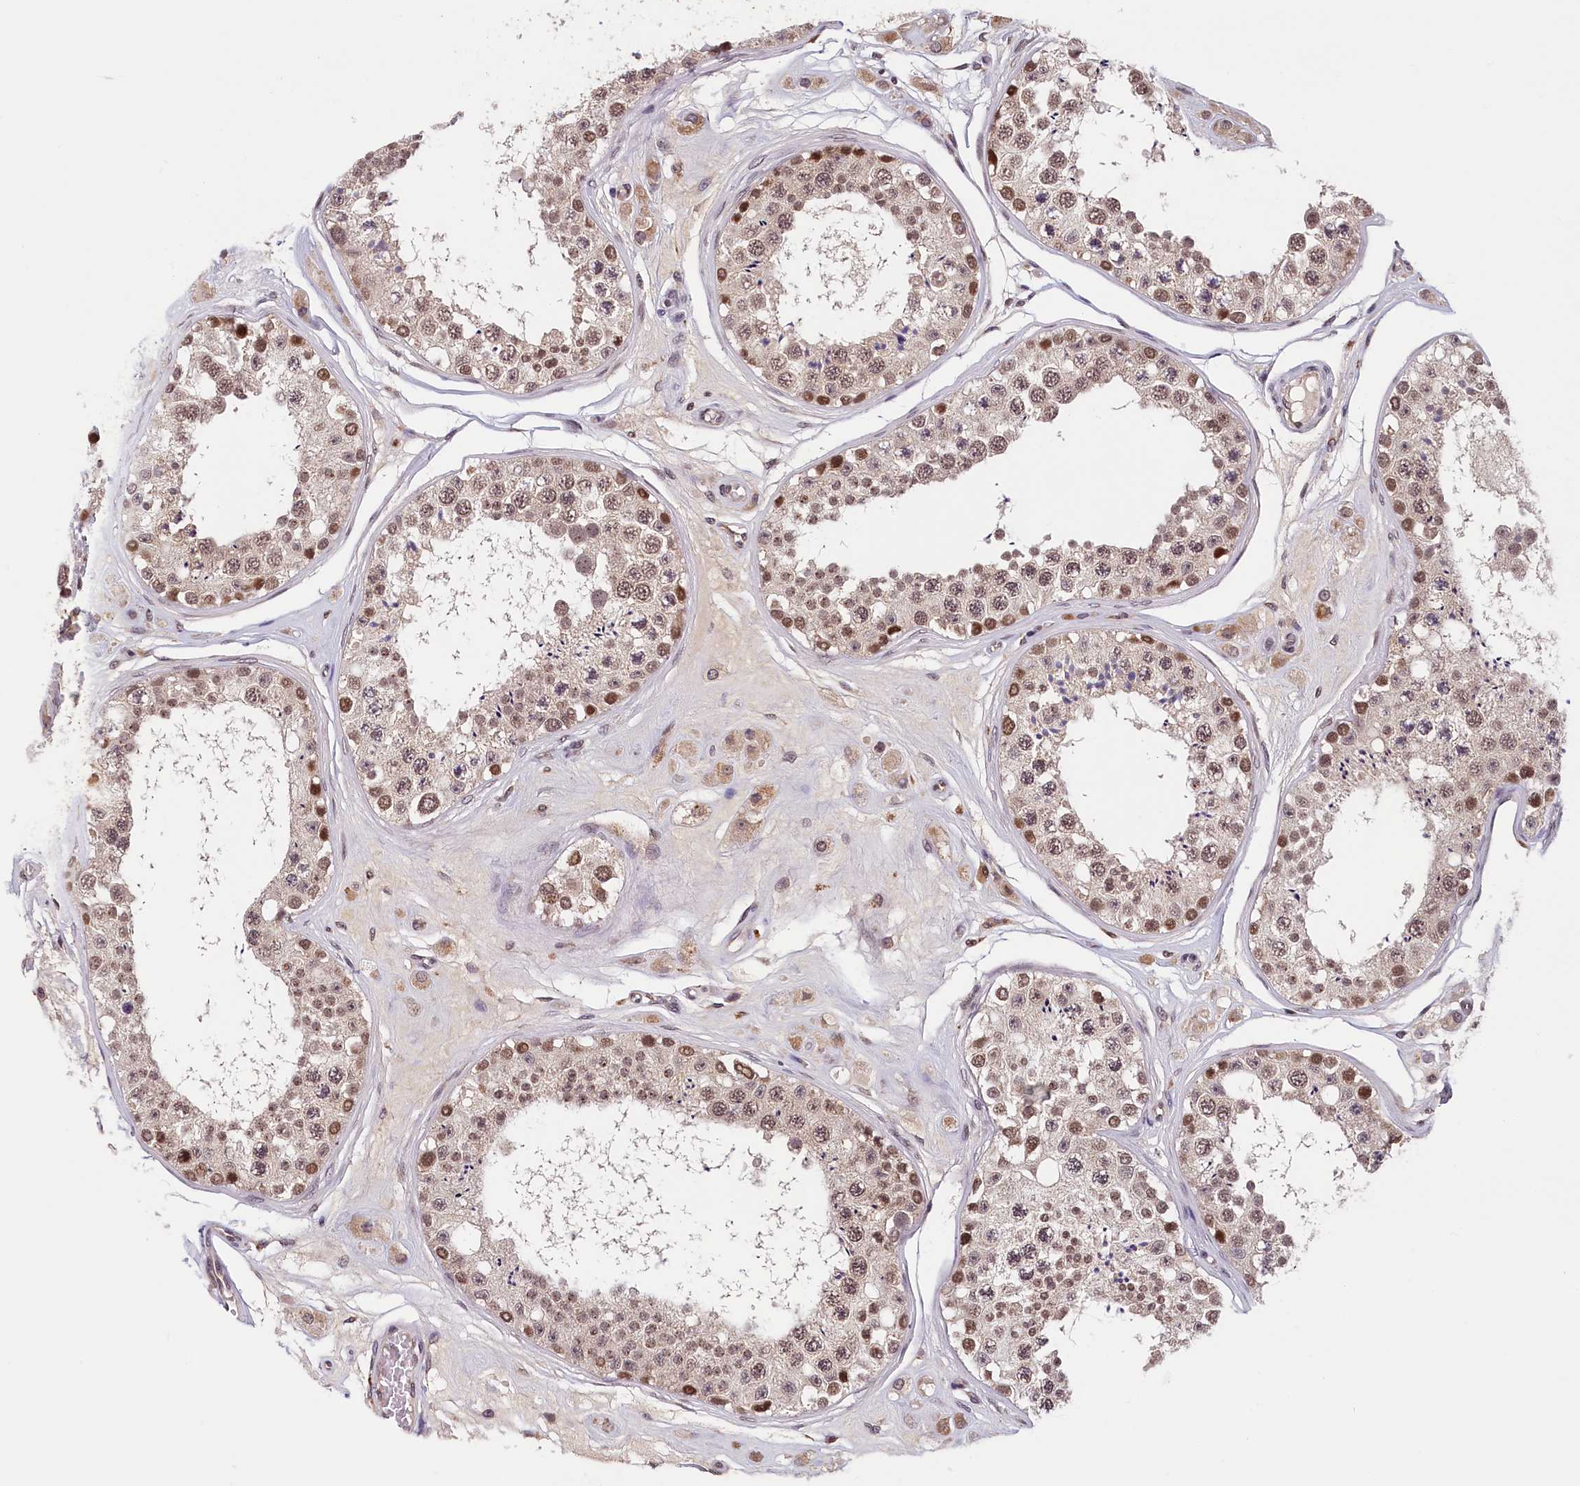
{"staining": {"intensity": "moderate", "quantity": ">75%", "location": "nuclear"}, "tissue": "testis", "cell_type": "Cells in seminiferous ducts", "image_type": "normal", "snomed": [{"axis": "morphology", "description": "Normal tissue, NOS"}, {"axis": "topography", "description": "Testis"}], "caption": "Immunohistochemical staining of benign human testis shows >75% levels of moderate nuclear protein staining in about >75% of cells in seminiferous ducts.", "gene": "KCNK6", "patient": {"sex": "male", "age": 25}}